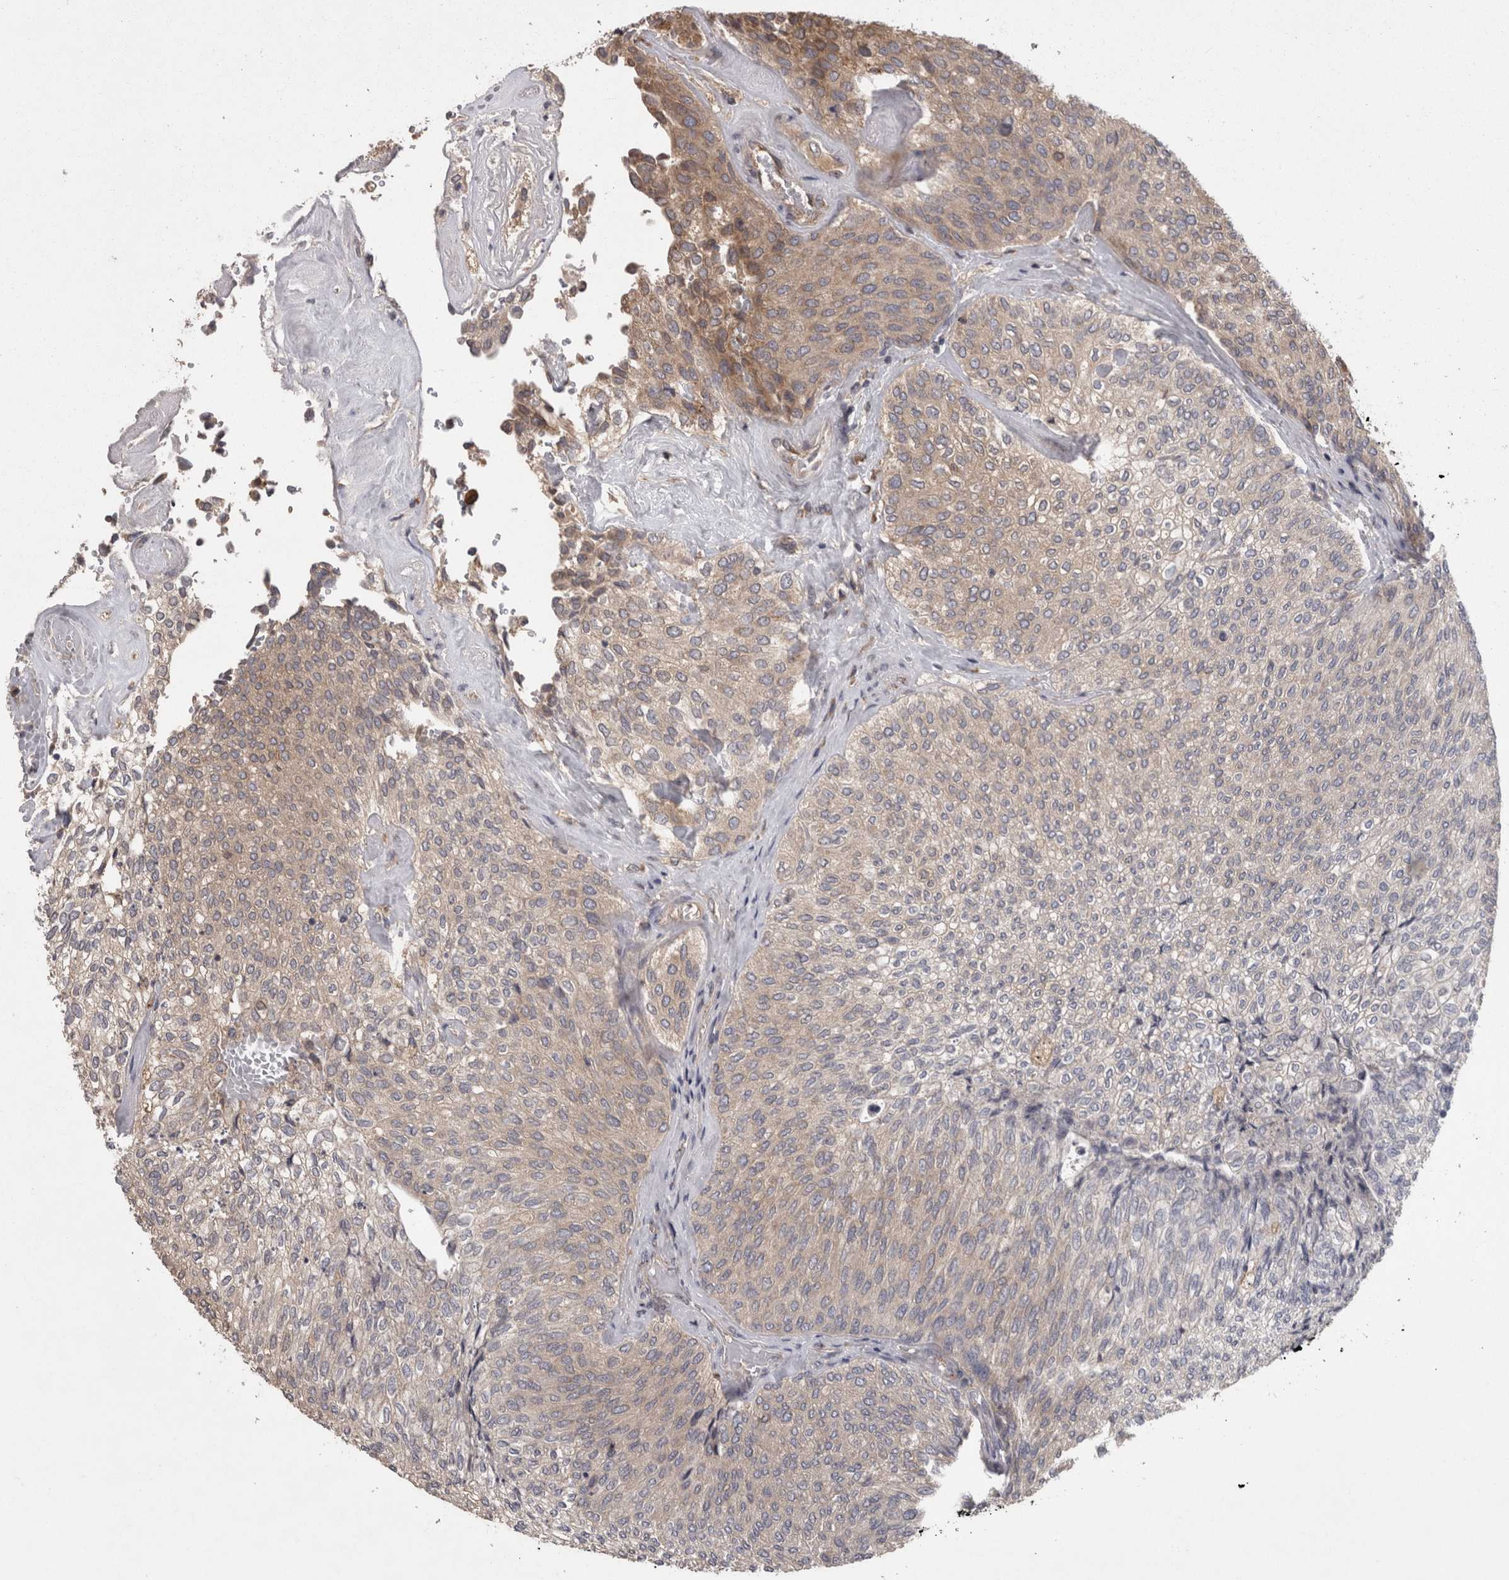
{"staining": {"intensity": "weak", "quantity": "<25%", "location": "cytoplasmic/membranous"}, "tissue": "urothelial cancer", "cell_type": "Tumor cells", "image_type": "cancer", "snomed": [{"axis": "morphology", "description": "Urothelial carcinoma, Low grade"}, {"axis": "topography", "description": "Urinary bladder"}], "caption": "The histopathology image displays no staining of tumor cells in urothelial carcinoma (low-grade).", "gene": "PCM1", "patient": {"sex": "female", "age": 79}}